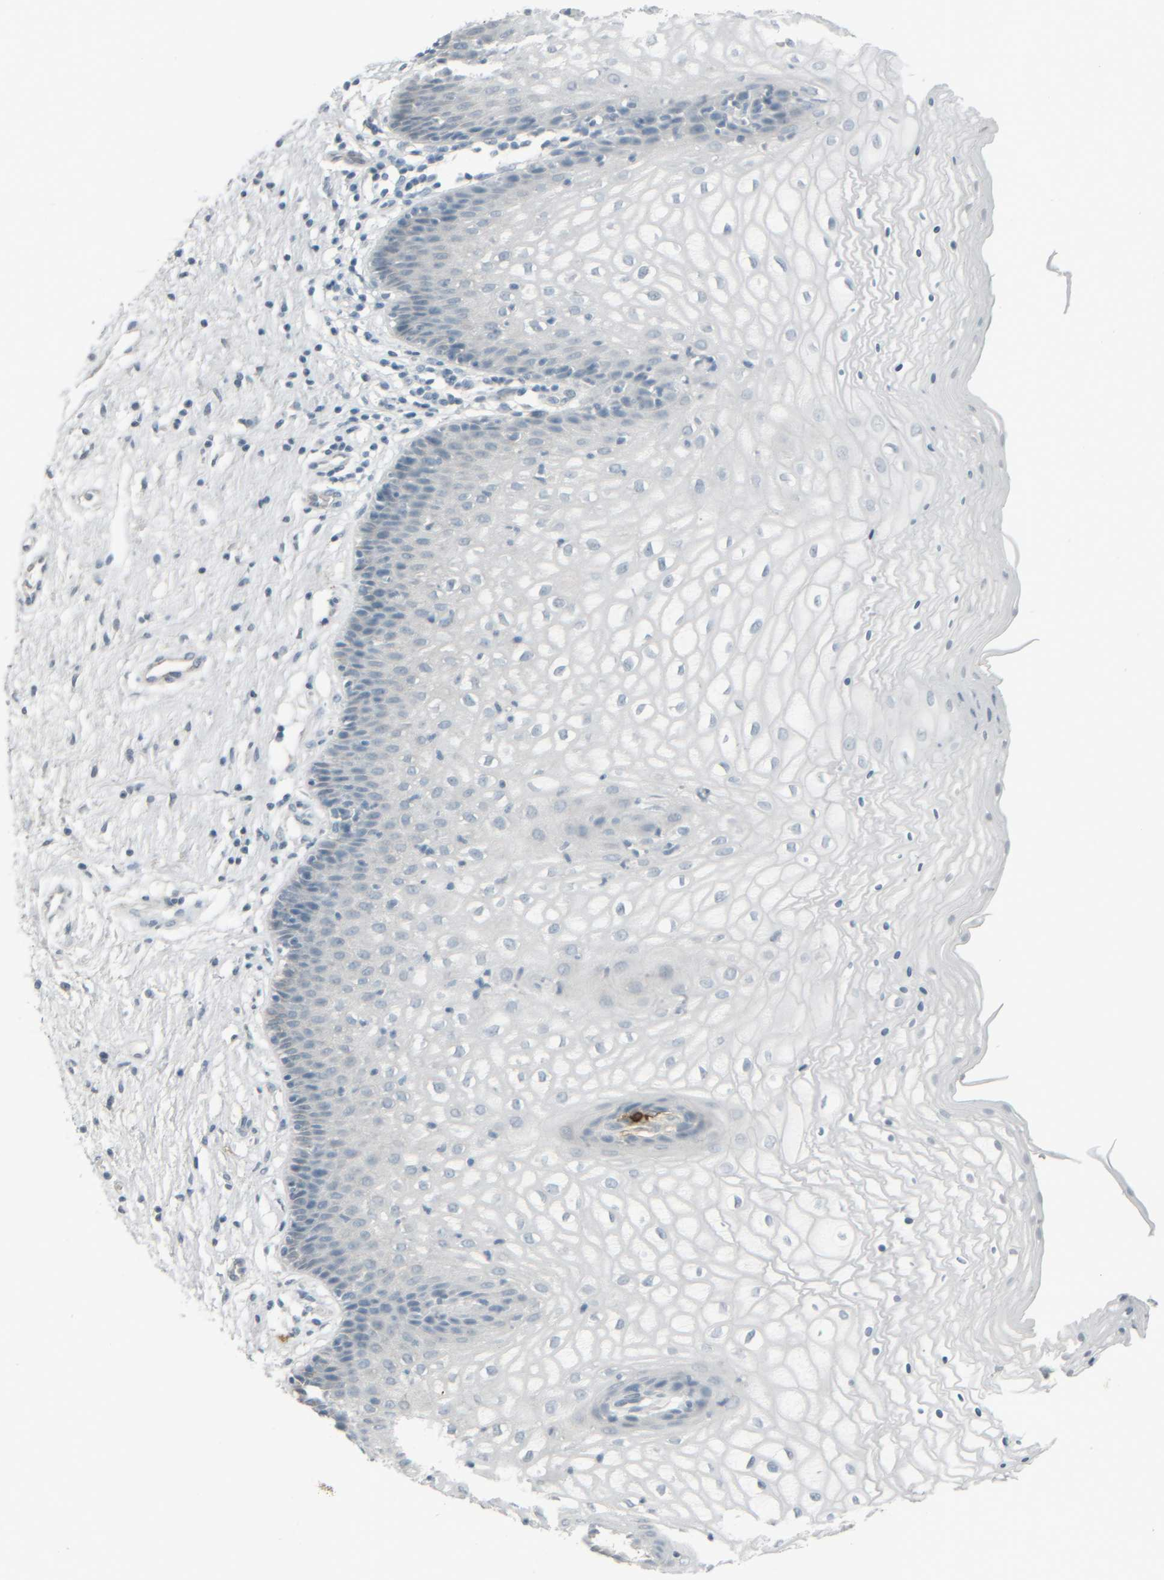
{"staining": {"intensity": "negative", "quantity": "none", "location": "none"}, "tissue": "vagina", "cell_type": "Squamous epithelial cells", "image_type": "normal", "snomed": [{"axis": "morphology", "description": "Normal tissue, NOS"}, {"axis": "topography", "description": "Vagina"}], "caption": "Immunohistochemistry (IHC) micrograph of normal human vagina stained for a protein (brown), which displays no expression in squamous epithelial cells.", "gene": "TPSAB1", "patient": {"sex": "female", "age": 34}}